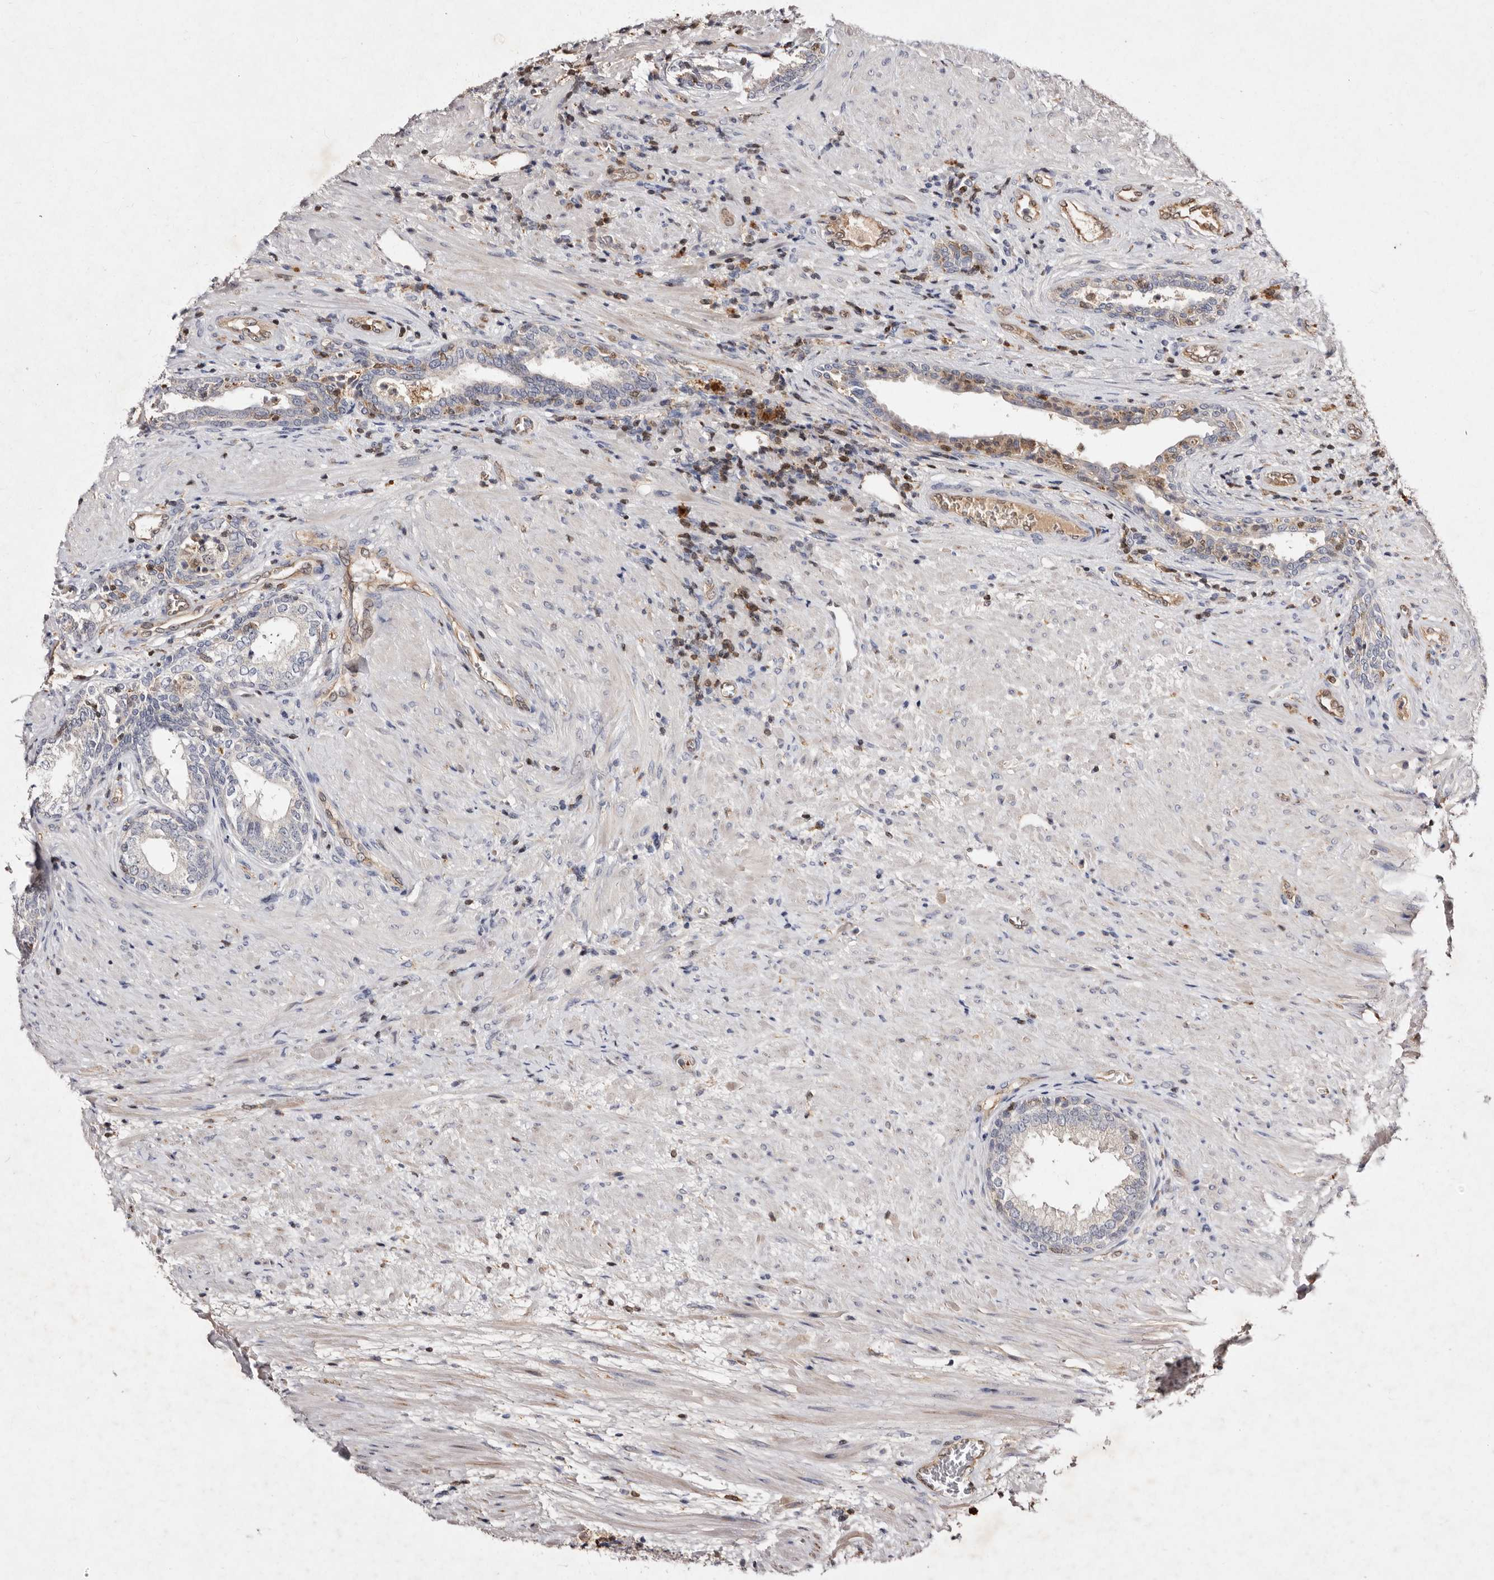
{"staining": {"intensity": "weak", "quantity": "25%-75%", "location": "cytoplasmic/membranous"}, "tissue": "prostate", "cell_type": "Glandular cells", "image_type": "normal", "snomed": [{"axis": "morphology", "description": "Normal tissue, NOS"}, {"axis": "topography", "description": "Prostate"}], "caption": "Protein expression analysis of unremarkable prostate shows weak cytoplasmic/membranous staining in approximately 25%-75% of glandular cells. (IHC, brightfield microscopy, high magnification).", "gene": "GIMAP4", "patient": {"sex": "male", "age": 76}}